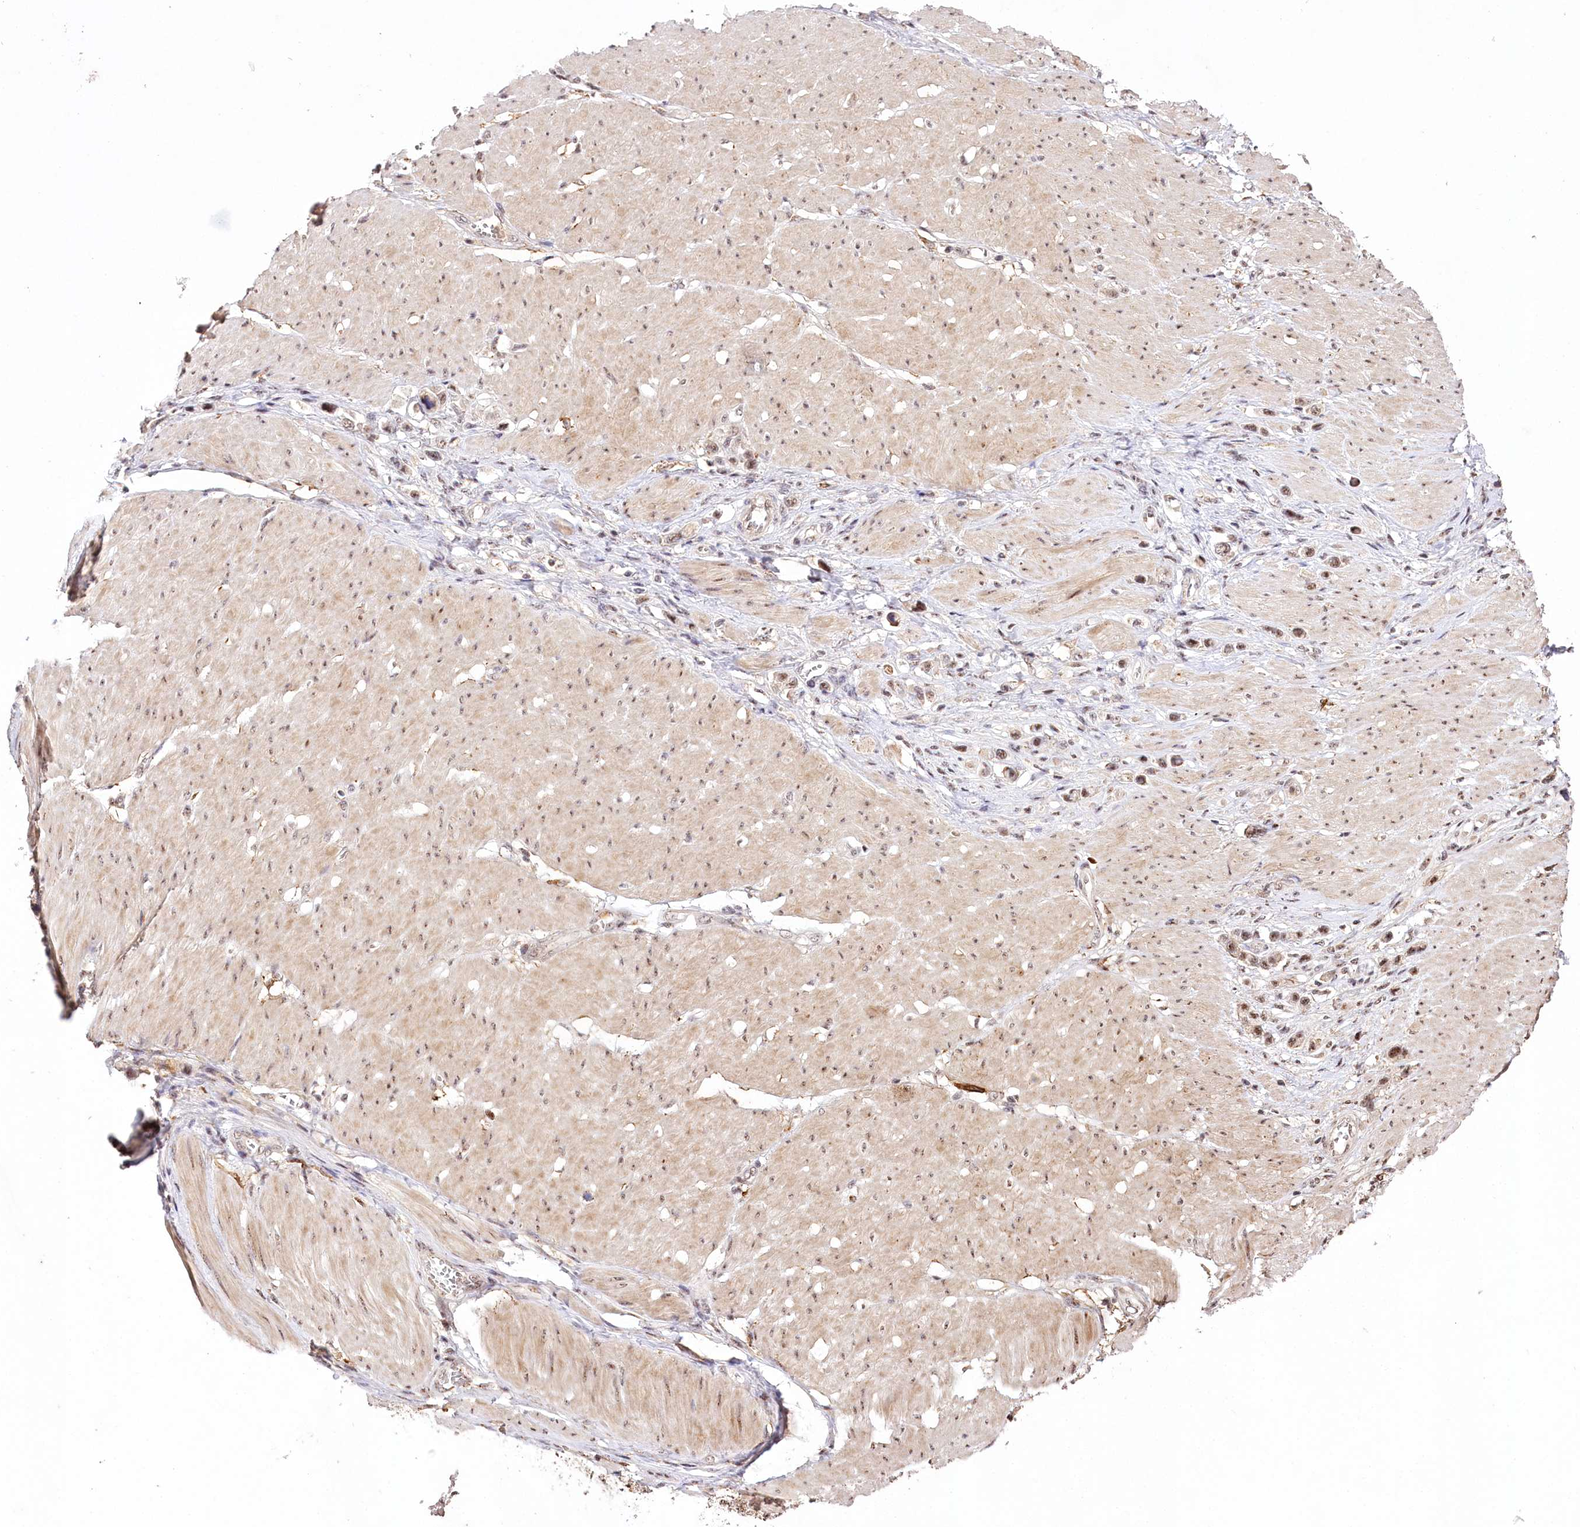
{"staining": {"intensity": "weak", "quantity": ">75%", "location": "nuclear"}, "tissue": "stomach cancer", "cell_type": "Tumor cells", "image_type": "cancer", "snomed": [{"axis": "morphology", "description": "Normal tissue, NOS"}, {"axis": "morphology", "description": "Adenocarcinoma, NOS"}, {"axis": "topography", "description": "Stomach, upper"}, {"axis": "topography", "description": "Stomach"}], "caption": "DAB immunohistochemical staining of human adenocarcinoma (stomach) reveals weak nuclear protein expression in approximately >75% of tumor cells.", "gene": "PYROXD1", "patient": {"sex": "female", "age": 65}}